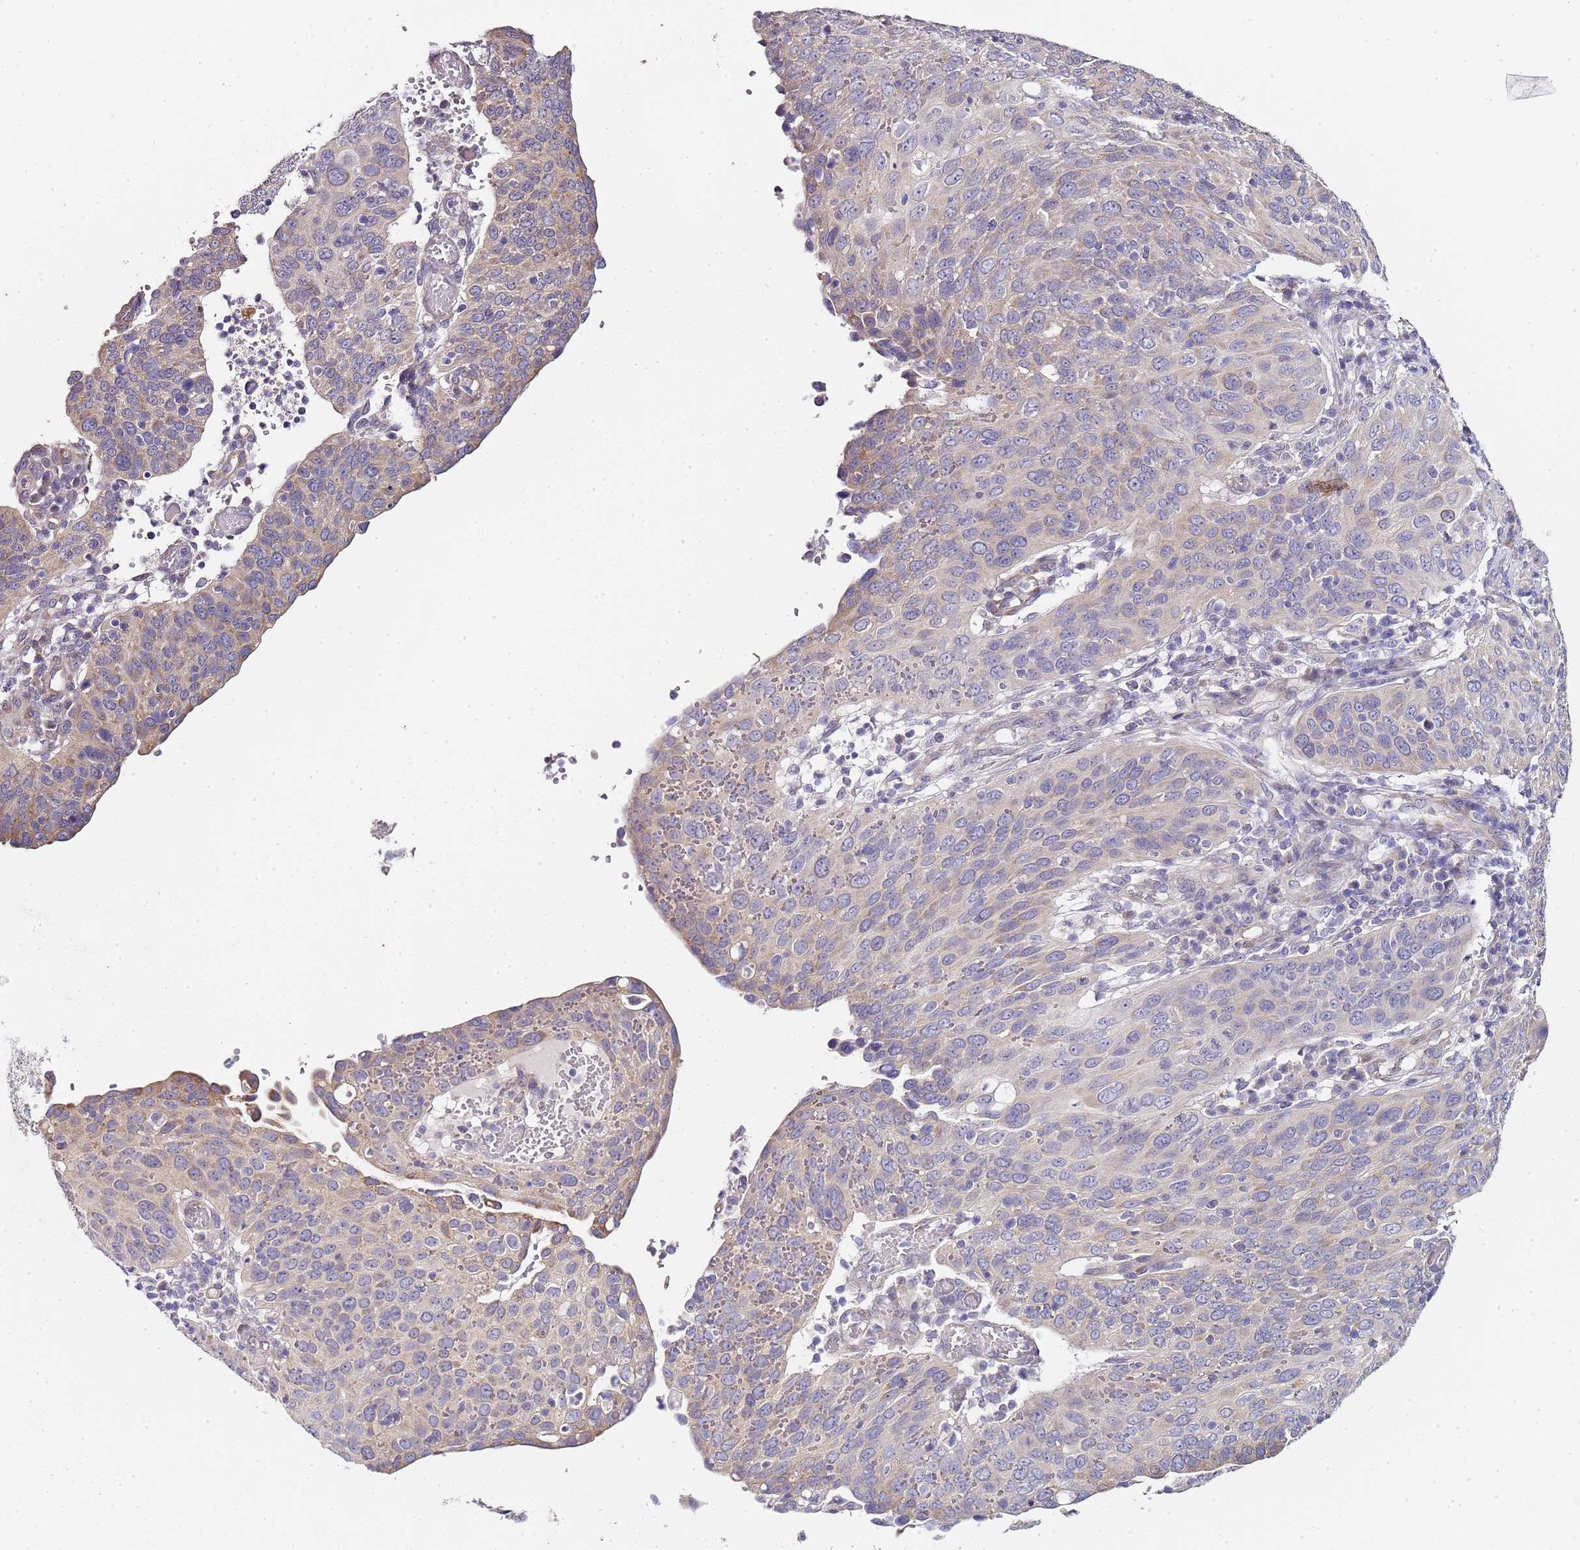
{"staining": {"intensity": "weak", "quantity": "25%-75%", "location": "cytoplasmic/membranous"}, "tissue": "cervical cancer", "cell_type": "Tumor cells", "image_type": "cancer", "snomed": [{"axis": "morphology", "description": "Squamous cell carcinoma, NOS"}, {"axis": "topography", "description": "Cervix"}], "caption": "IHC photomicrograph of neoplastic tissue: cervical squamous cell carcinoma stained using immunohistochemistry (IHC) shows low levels of weak protein expression localized specifically in the cytoplasmic/membranous of tumor cells, appearing as a cytoplasmic/membranous brown color.", "gene": "TBC1D9", "patient": {"sex": "female", "age": 36}}